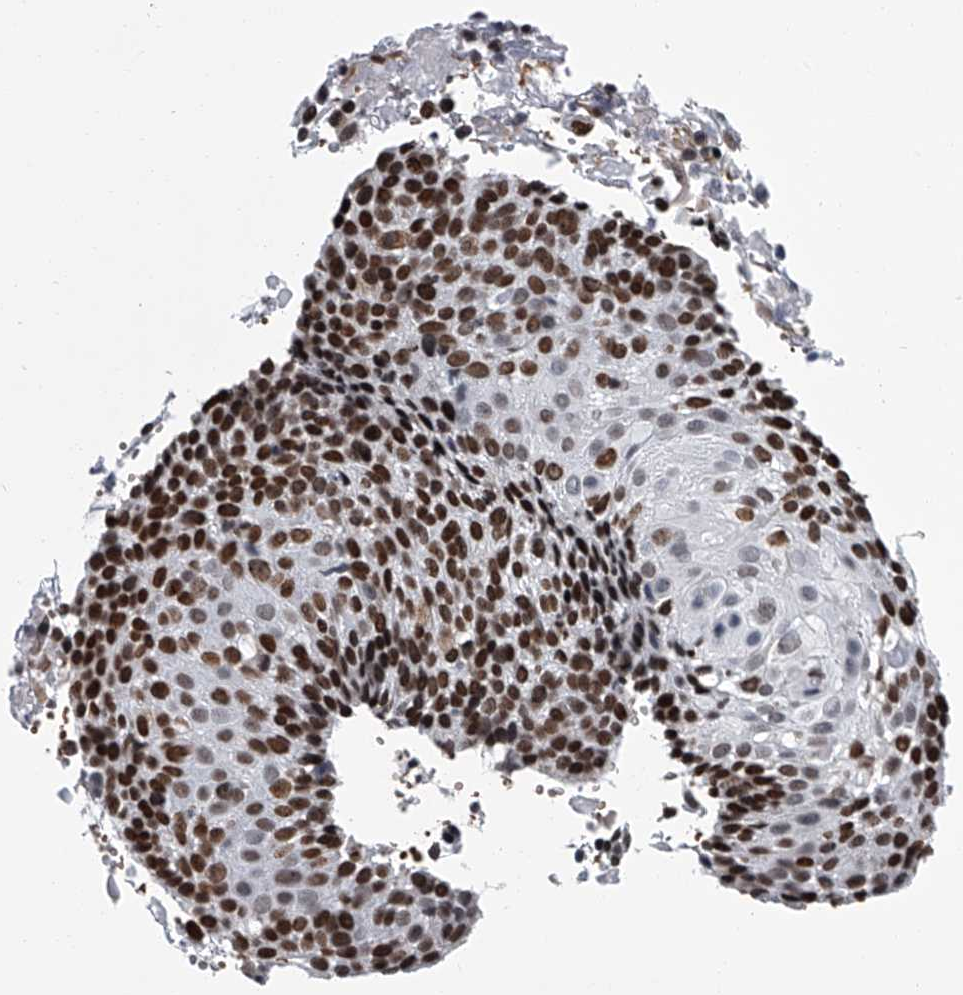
{"staining": {"intensity": "strong", "quantity": ">75%", "location": "nuclear"}, "tissue": "cervical cancer", "cell_type": "Tumor cells", "image_type": "cancer", "snomed": [{"axis": "morphology", "description": "Squamous cell carcinoma, NOS"}, {"axis": "topography", "description": "Cervix"}], "caption": "About >75% of tumor cells in squamous cell carcinoma (cervical) demonstrate strong nuclear protein expression as visualized by brown immunohistochemical staining.", "gene": "SIM2", "patient": {"sex": "female", "age": 74}}